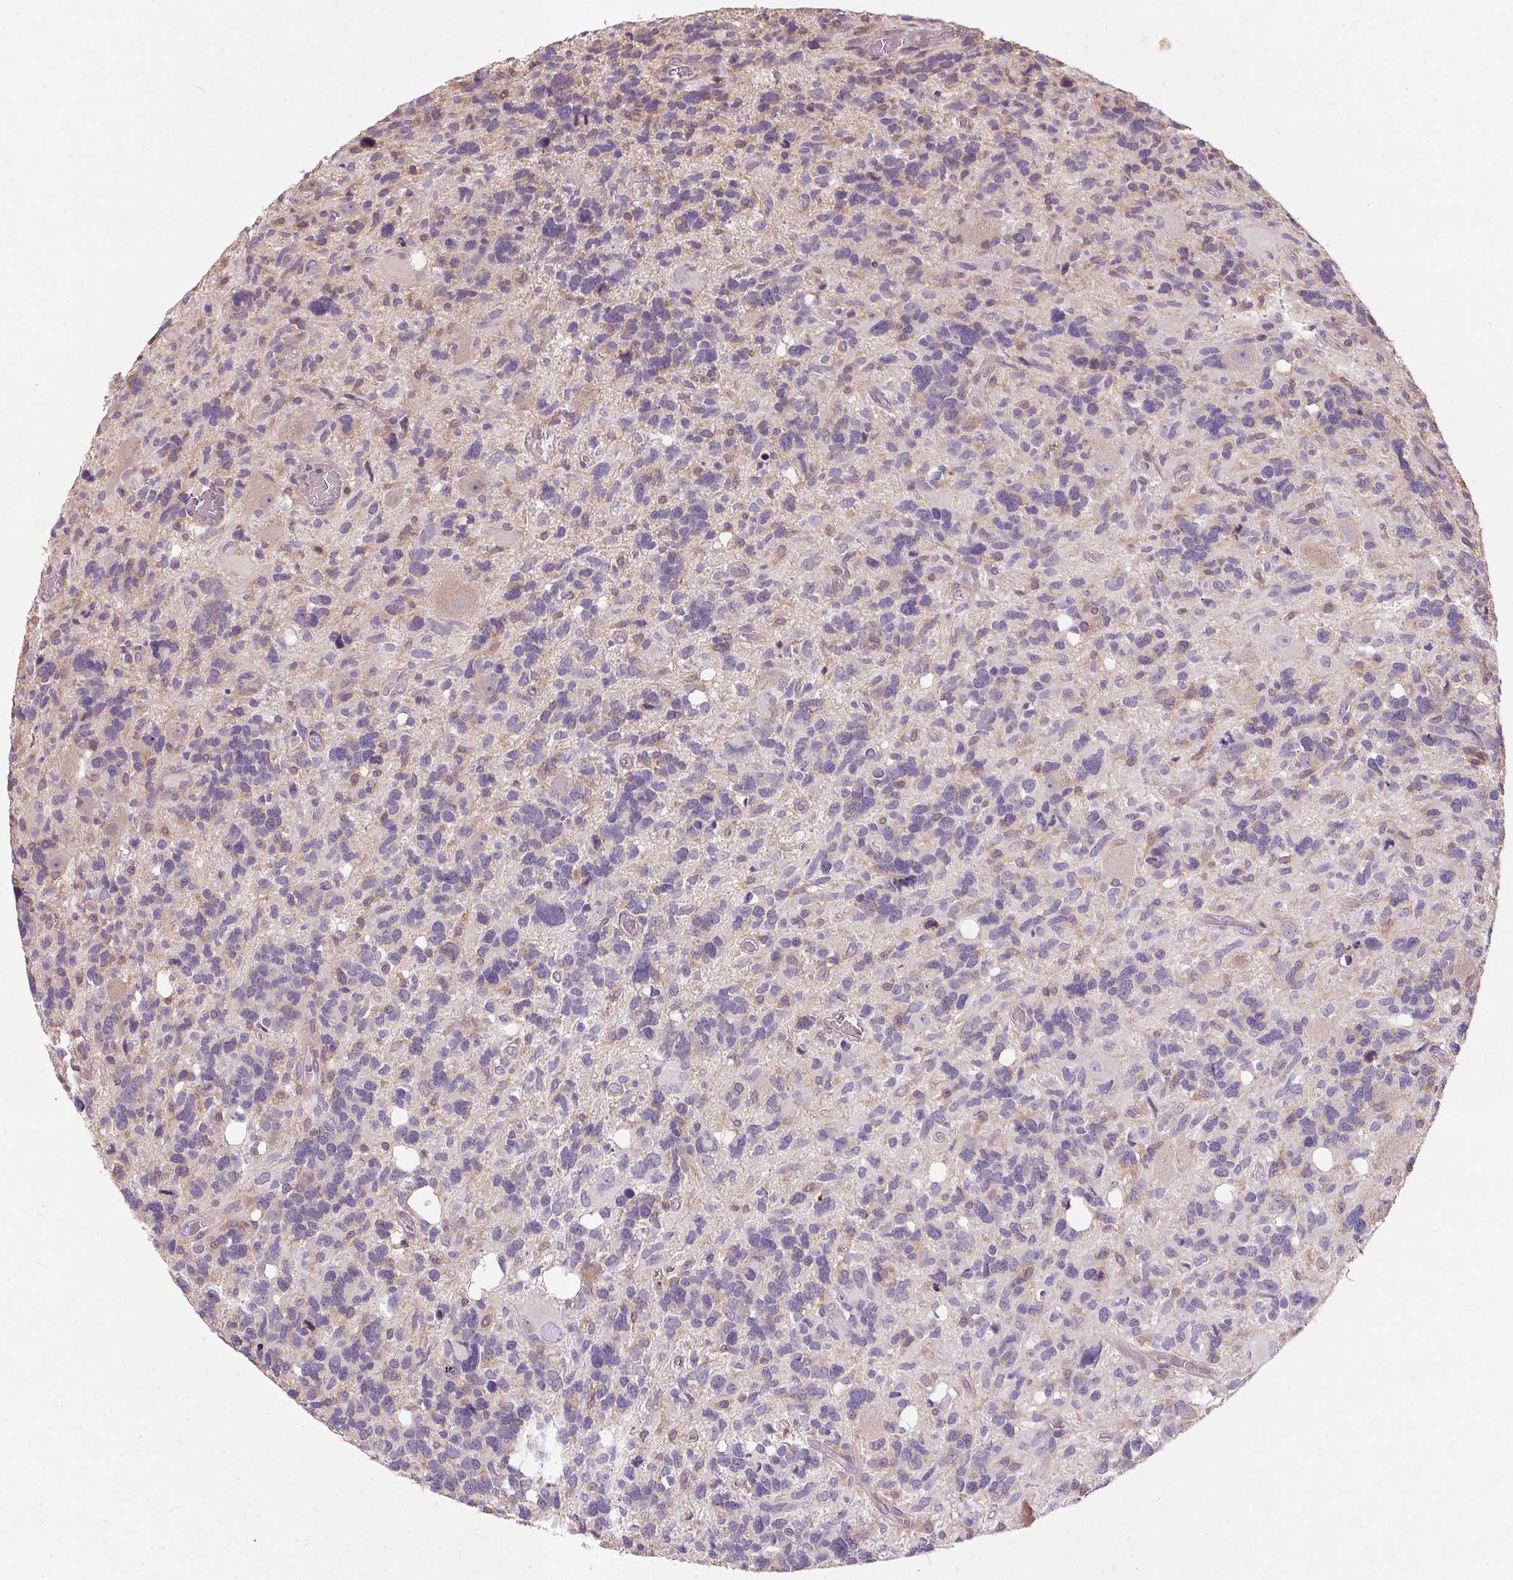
{"staining": {"intensity": "negative", "quantity": "none", "location": "none"}, "tissue": "glioma", "cell_type": "Tumor cells", "image_type": "cancer", "snomed": [{"axis": "morphology", "description": "Glioma, malignant, High grade"}, {"axis": "topography", "description": "Brain"}], "caption": "The micrograph demonstrates no significant positivity in tumor cells of high-grade glioma (malignant).", "gene": "KCNK15", "patient": {"sex": "male", "age": 49}}